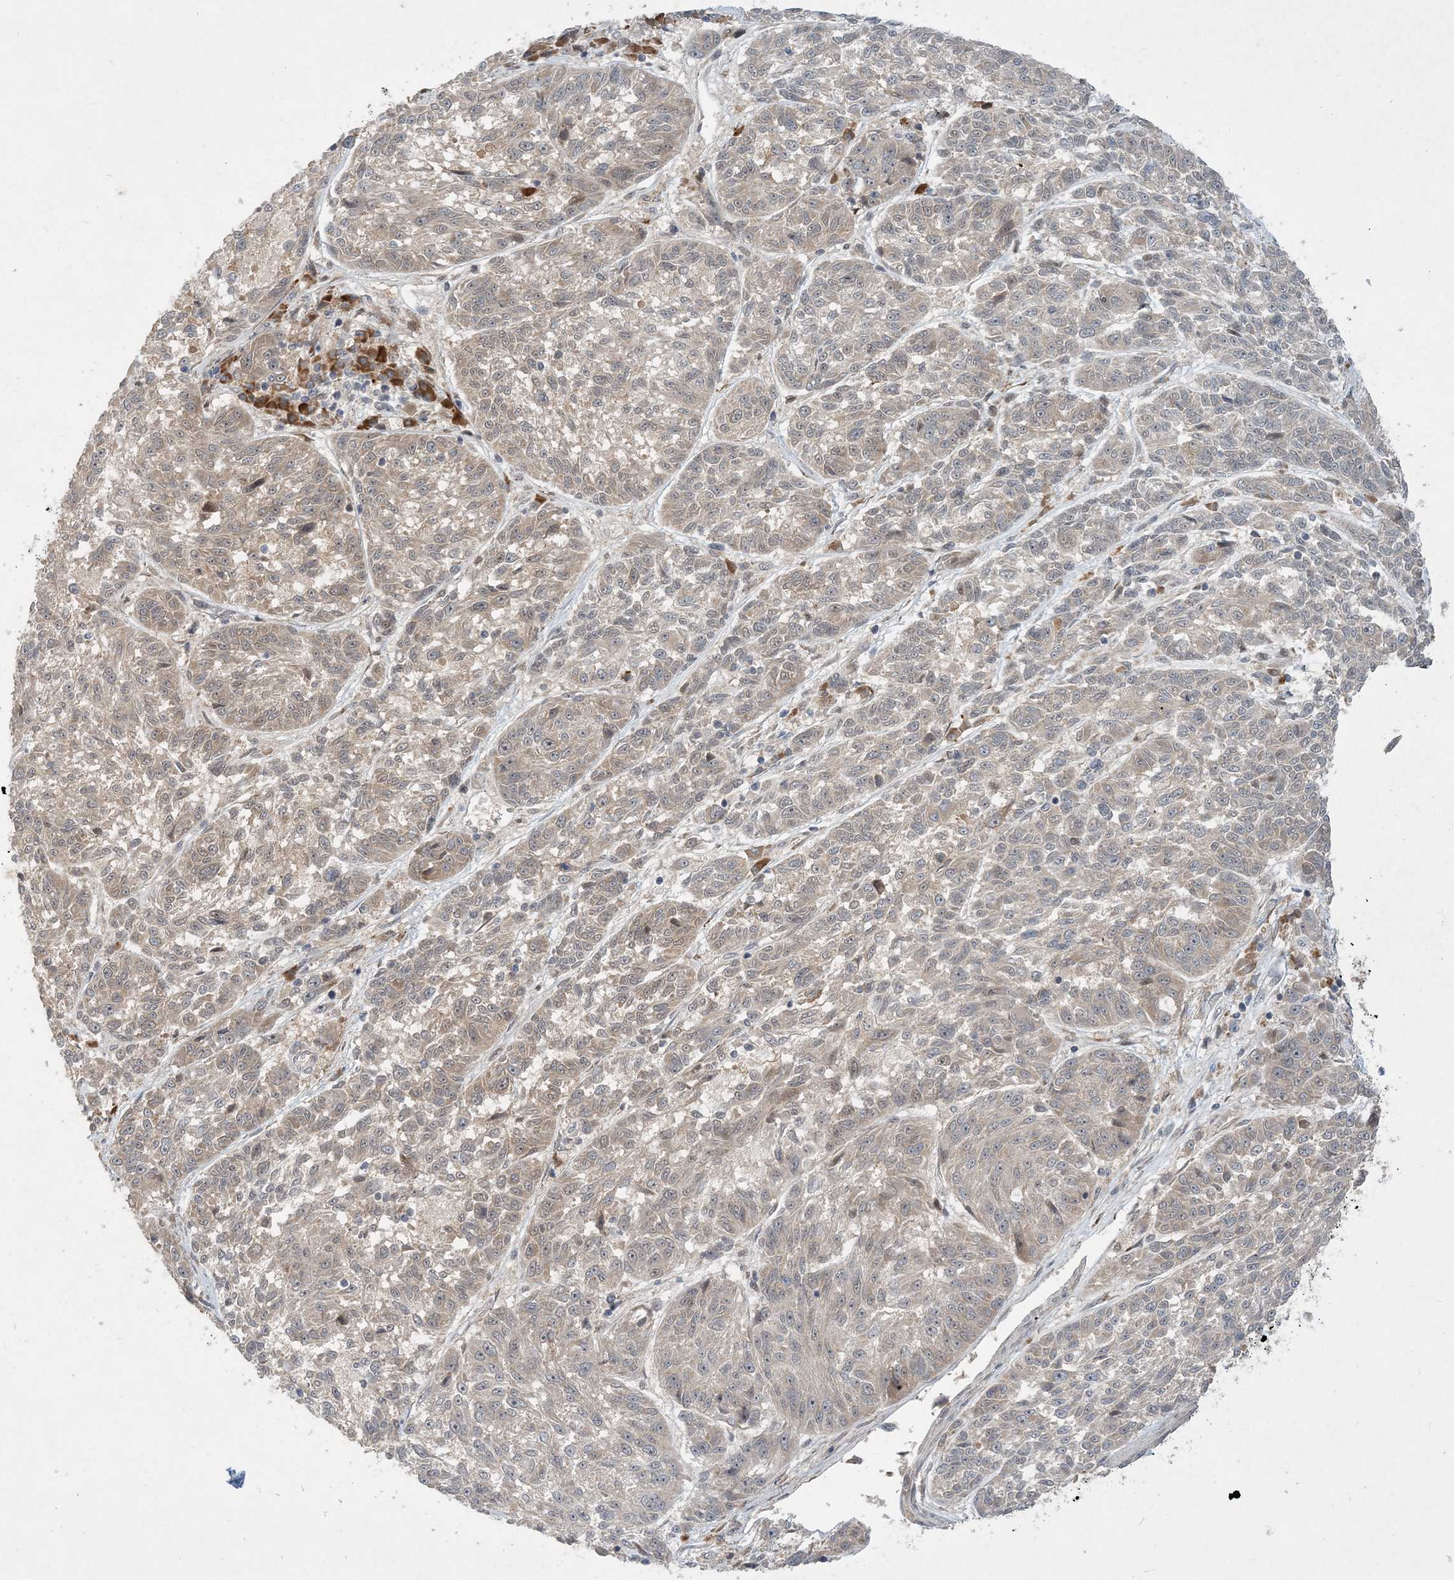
{"staining": {"intensity": "weak", "quantity": "25%-75%", "location": "cytoplasmic/membranous"}, "tissue": "melanoma", "cell_type": "Tumor cells", "image_type": "cancer", "snomed": [{"axis": "morphology", "description": "Malignant melanoma, NOS"}, {"axis": "topography", "description": "Skin"}], "caption": "Melanoma stained with IHC reveals weak cytoplasmic/membranous expression in about 25%-75% of tumor cells.", "gene": "UBR3", "patient": {"sex": "male", "age": 53}}